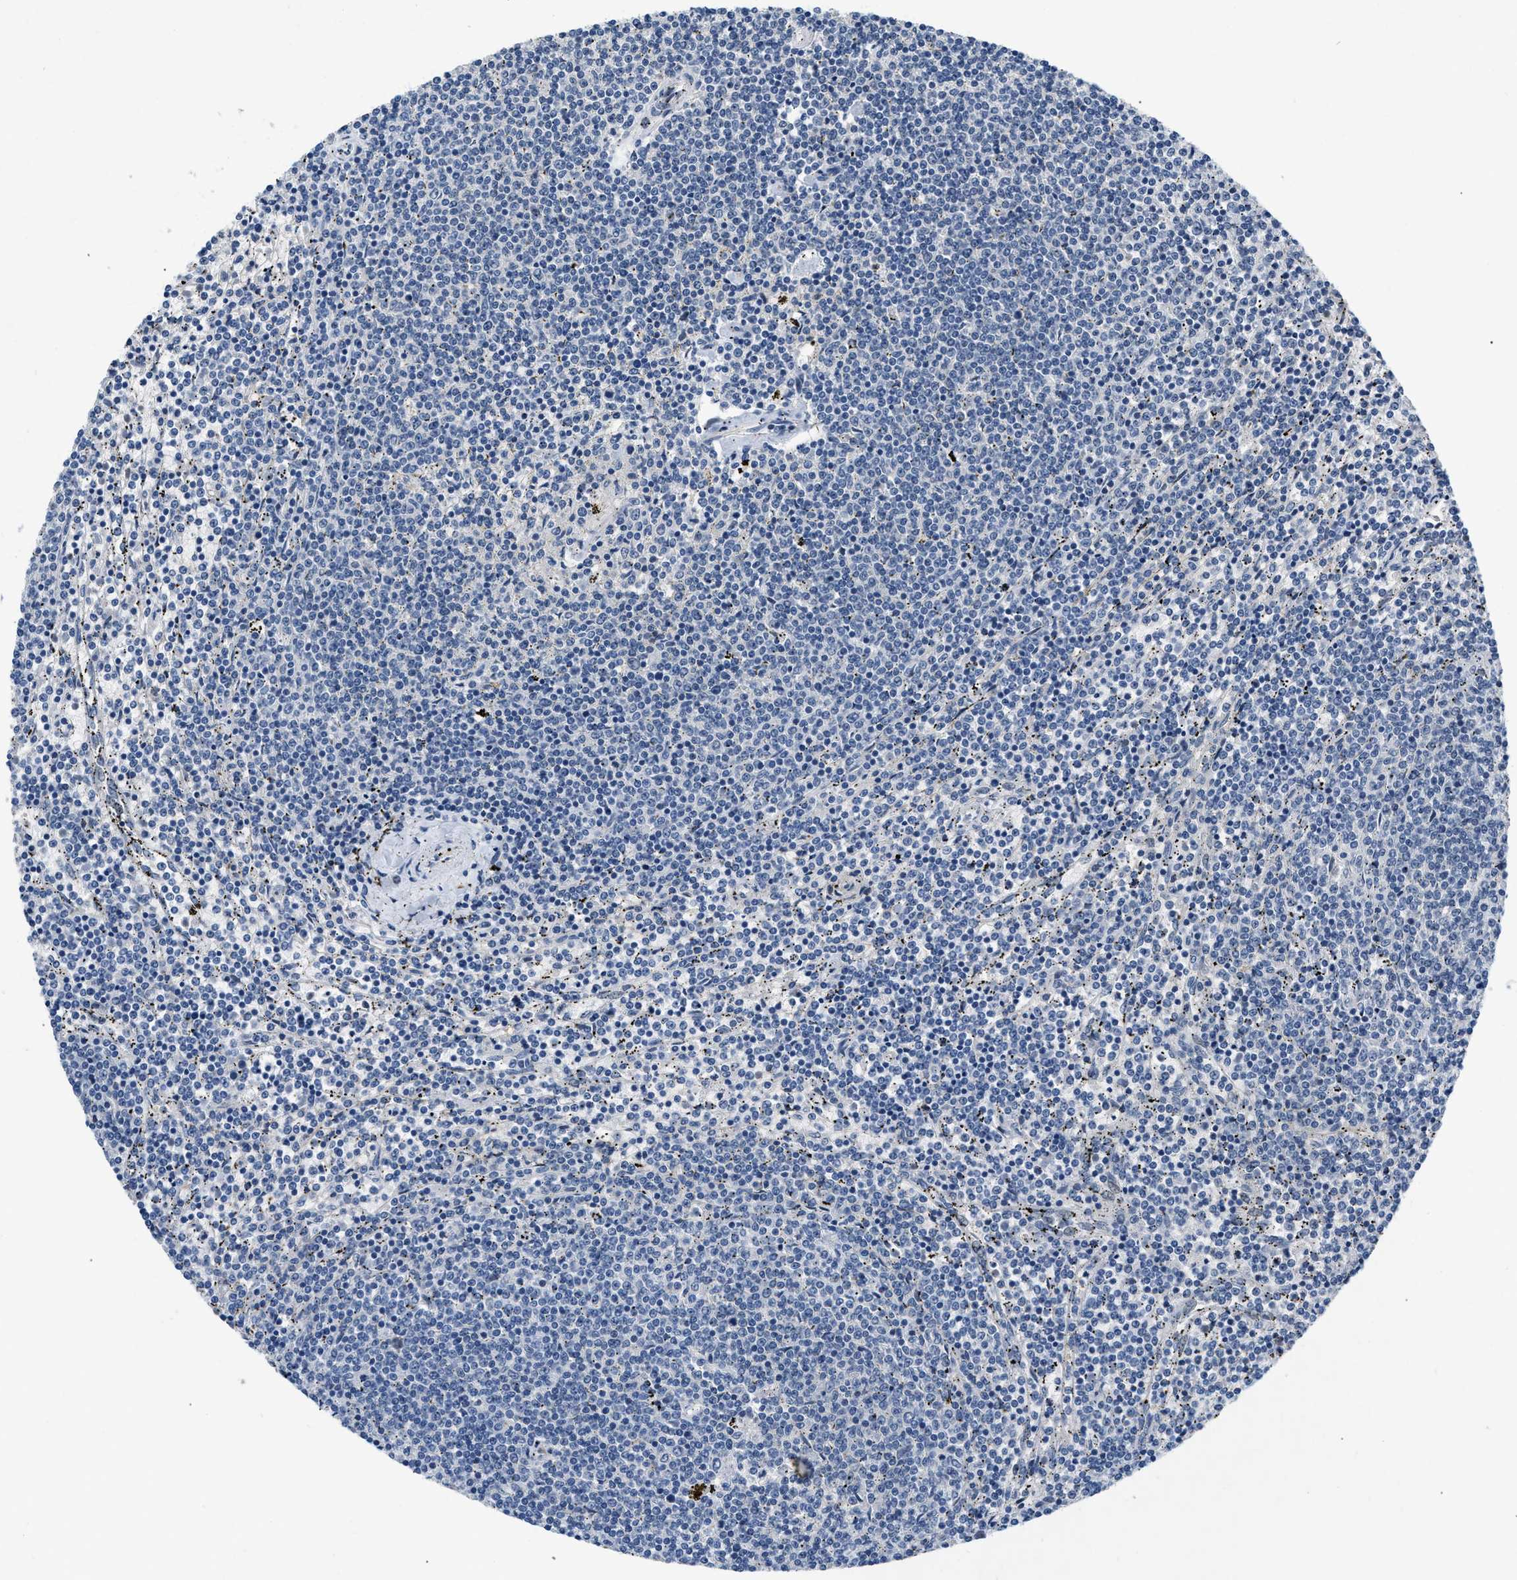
{"staining": {"intensity": "negative", "quantity": "none", "location": "none"}, "tissue": "lymphoma", "cell_type": "Tumor cells", "image_type": "cancer", "snomed": [{"axis": "morphology", "description": "Malignant lymphoma, non-Hodgkin's type, Low grade"}, {"axis": "topography", "description": "Spleen"}], "caption": "Tumor cells are negative for brown protein staining in malignant lymphoma, non-Hodgkin's type (low-grade).", "gene": "PDGFRA", "patient": {"sex": "female", "age": 50}}